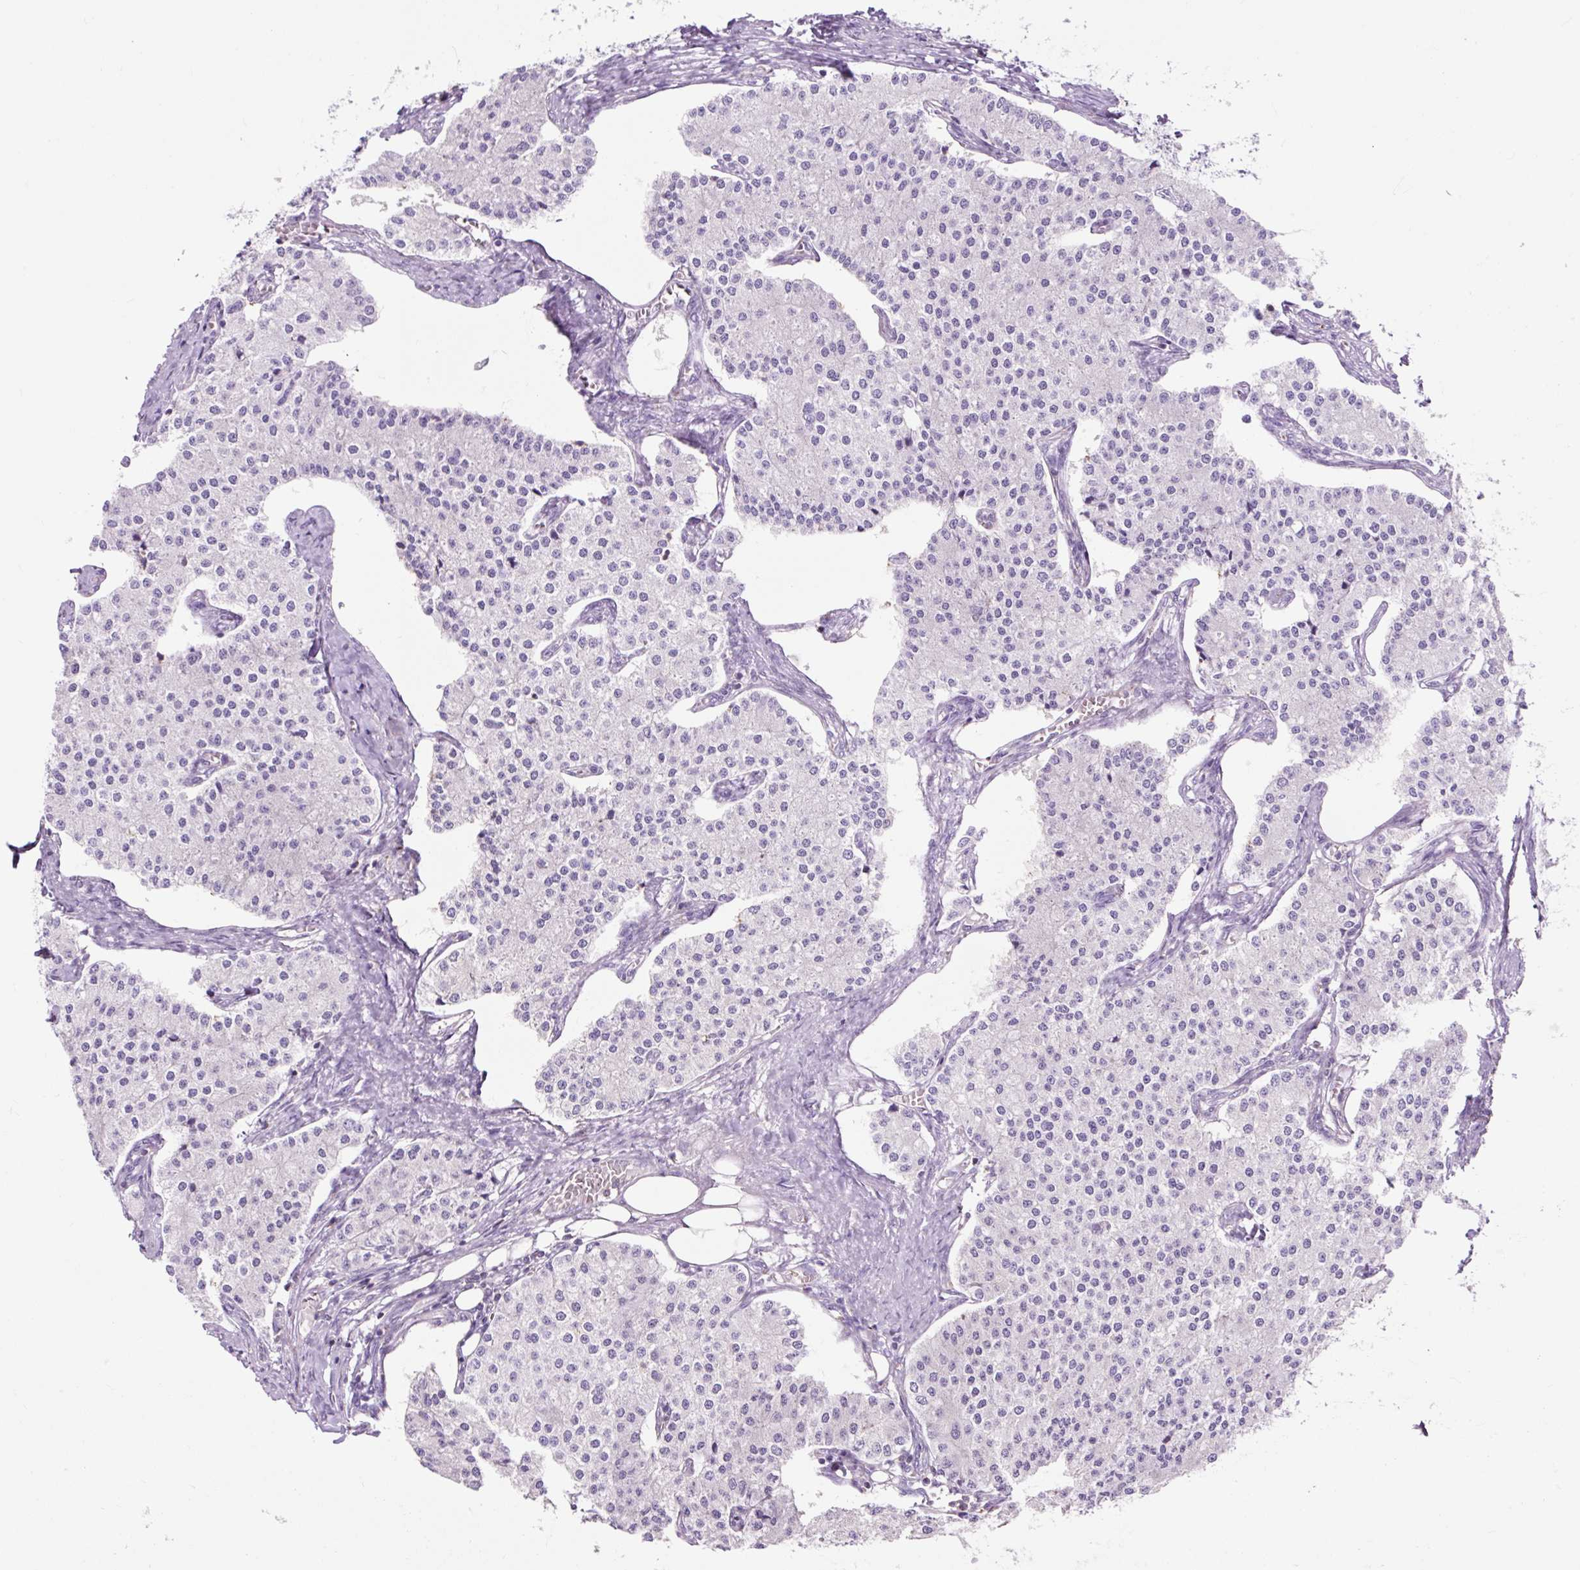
{"staining": {"intensity": "negative", "quantity": "none", "location": "none"}, "tissue": "carcinoid", "cell_type": "Tumor cells", "image_type": "cancer", "snomed": [{"axis": "morphology", "description": "Carcinoid, malignant, NOS"}, {"axis": "topography", "description": "Colon"}], "caption": "Immunohistochemical staining of malignant carcinoid shows no significant positivity in tumor cells.", "gene": "OR10A7", "patient": {"sex": "female", "age": 52}}